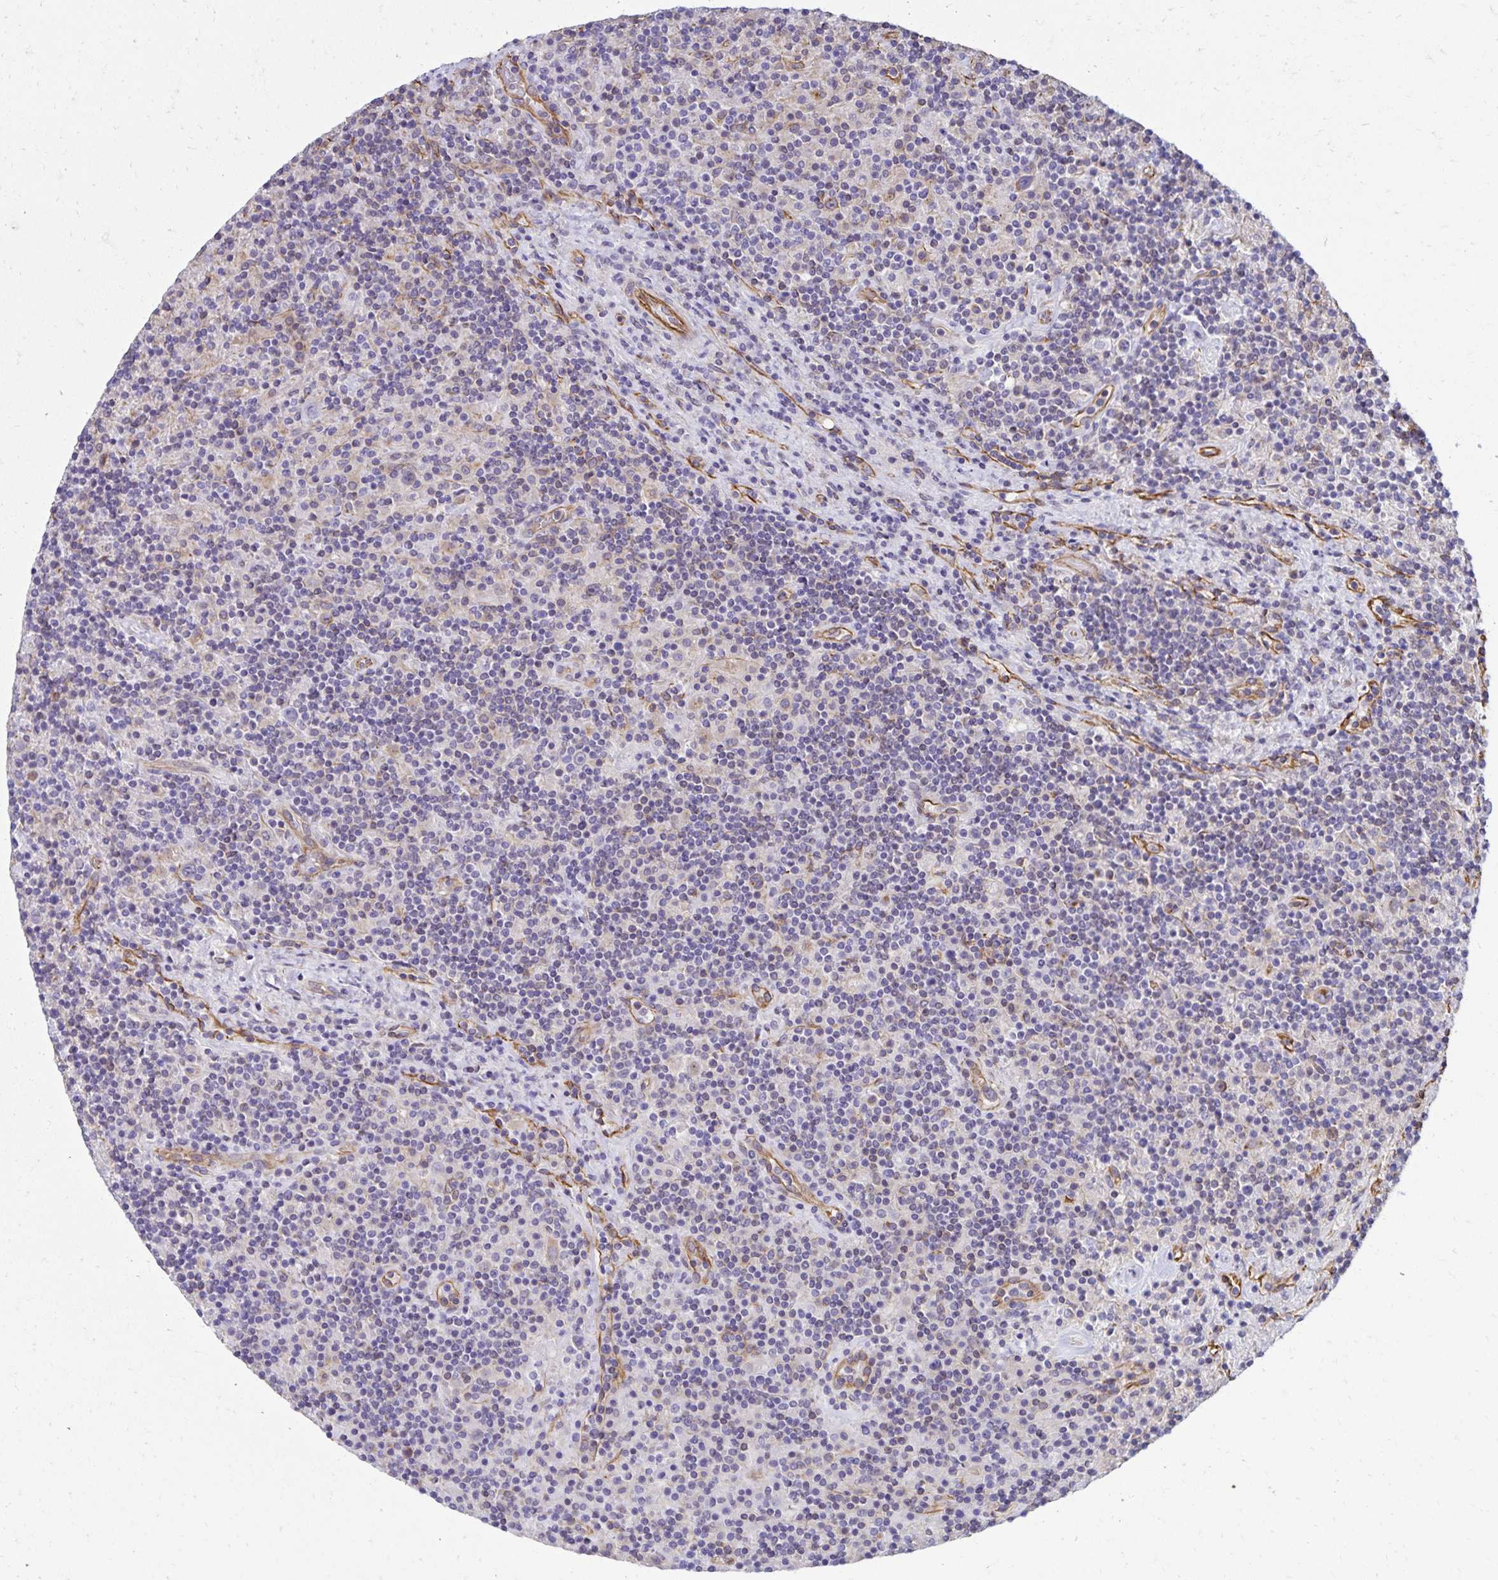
{"staining": {"intensity": "moderate", "quantity": "25%-75%", "location": "cytoplasmic/membranous"}, "tissue": "lymphoma", "cell_type": "Tumor cells", "image_type": "cancer", "snomed": [{"axis": "morphology", "description": "Hodgkin's disease, NOS"}, {"axis": "topography", "description": "Lymph node"}], "caption": "An immunohistochemistry photomicrograph of neoplastic tissue is shown. Protein staining in brown shows moderate cytoplasmic/membranous positivity in lymphoma within tumor cells.", "gene": "TRPV6", "patient": {"sex": "male", "age": 70}}